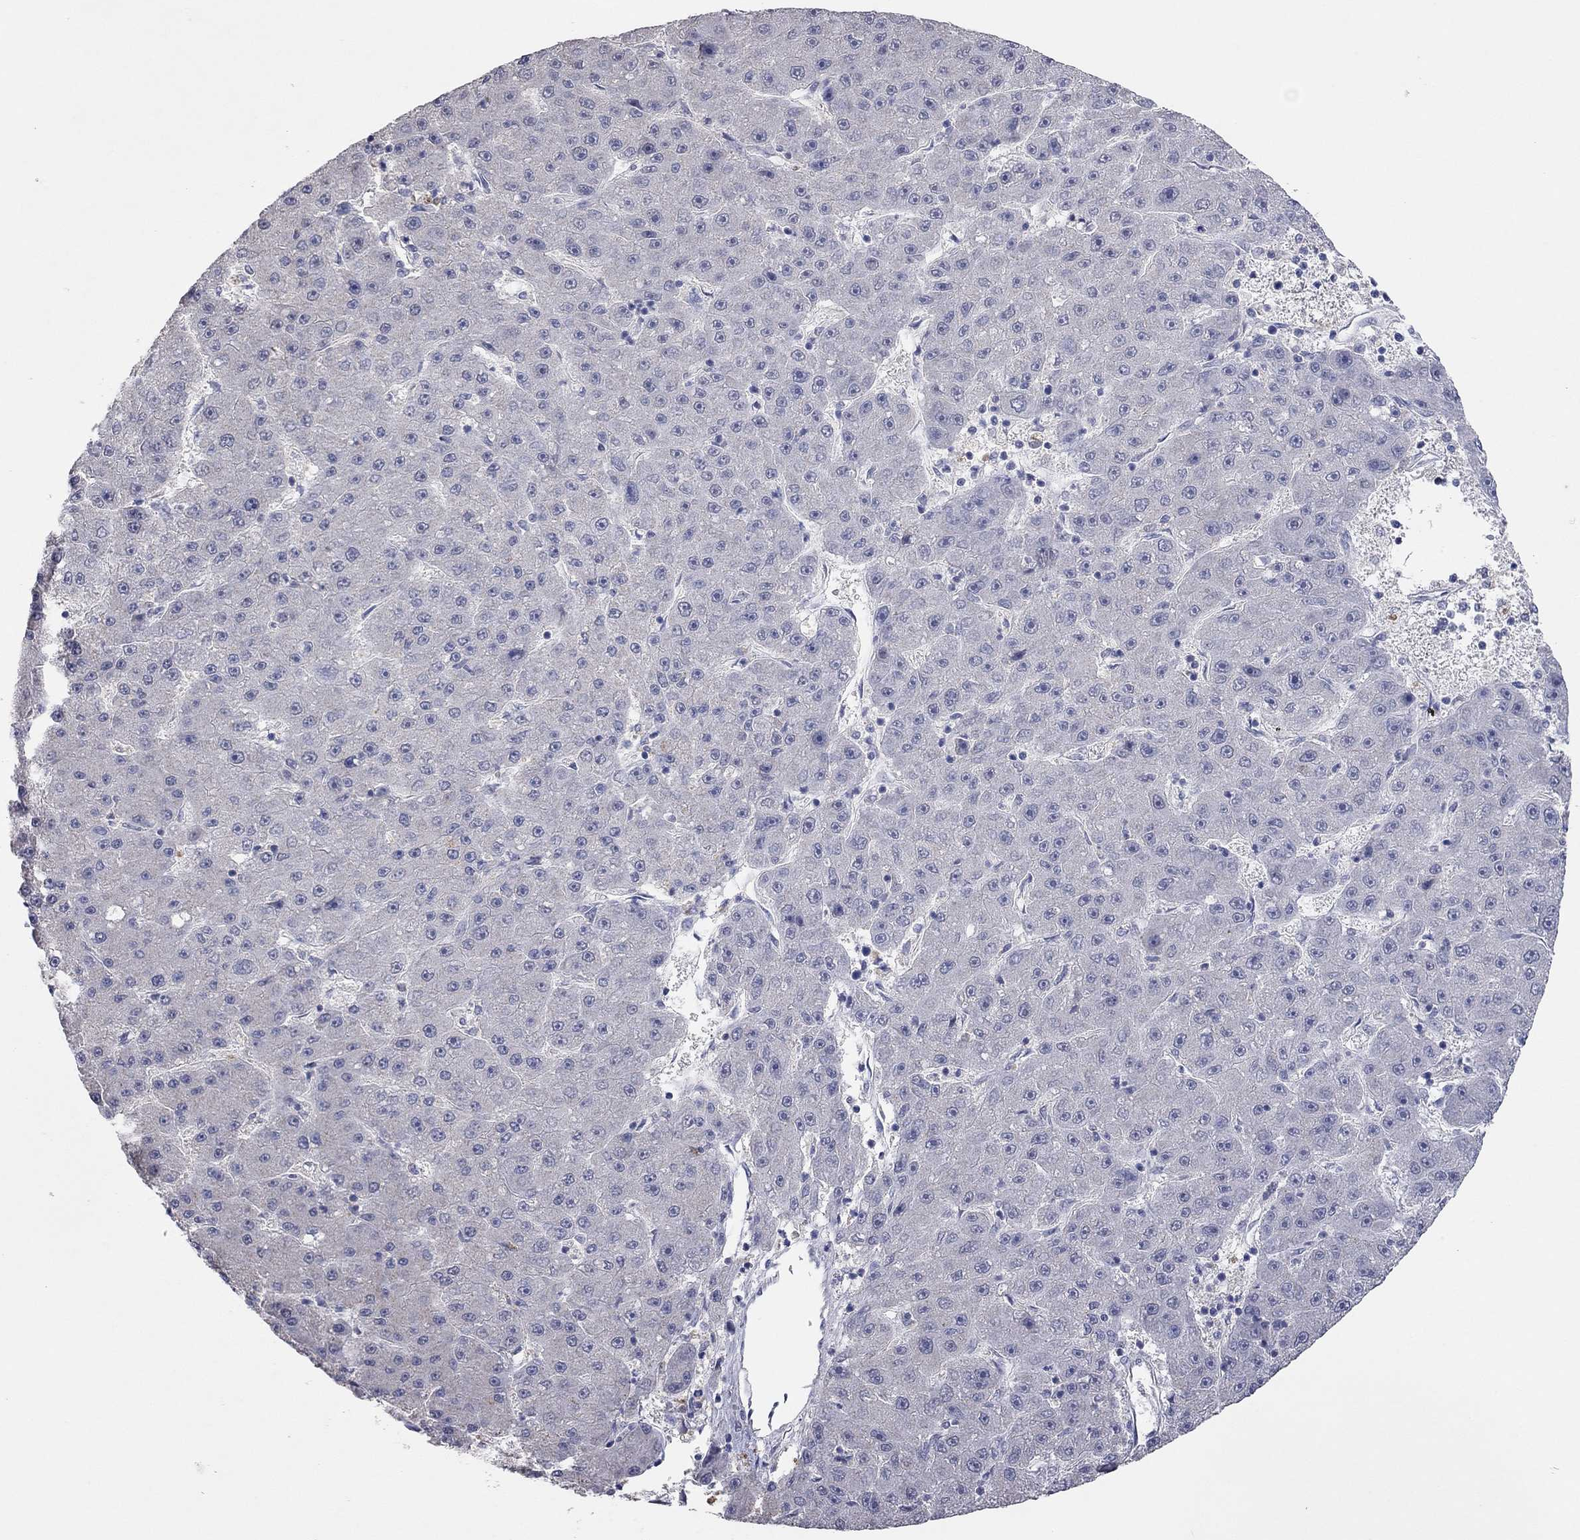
{"staining": {"intensity": "negative", "quantity": "none", "location": "none"}, "tissue": "liver cancer", "cell_type": "Tumor cells", "image_type": "cancer", "snomed": [{"axis": "morphology", "description": "Carcinoma, Hepatocellular, NOS"}, {"axis": "topography", "description": "Liver"}], "caption": "Hepatocellular carcinoma (liver) was stained to show a protein in brown. There is no significant positivity in tumor cells. (Stains: DAB immunohistochemistry (IHC) with hematoxylin counter stain, Microscopy: brightfield microscopy at high magnification).", "gene": "MMP13", "patient": {"sex": "male", "age": 67}}